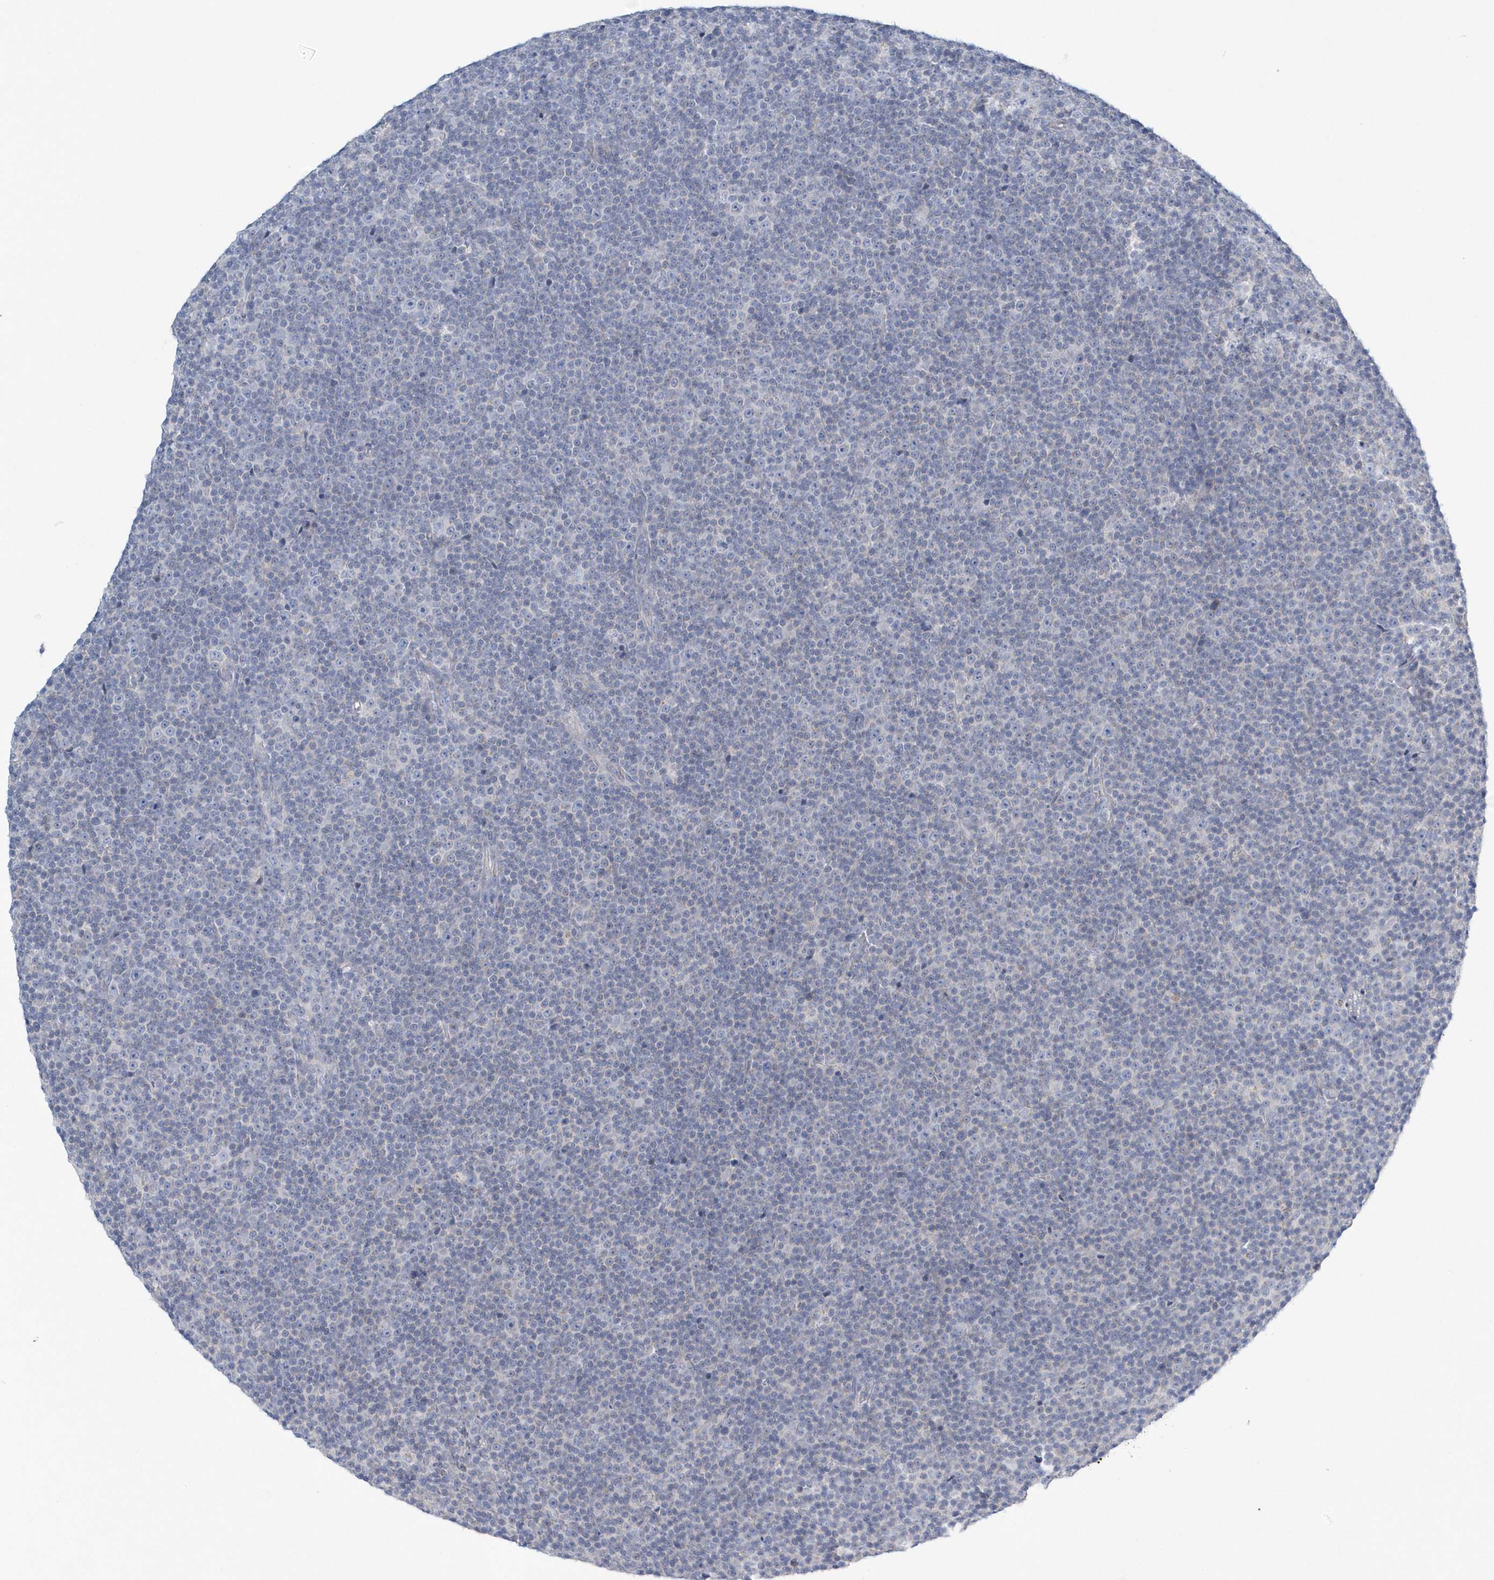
{"staining": {"intensity": "negative", "quantity": "none", "location": "none"}, "tissue": "lymphoma", "cell_type": "Tumor cells", "image_type": "cancer", "snomed": [{"axis": "morphology", "description": "Malignant lymphoma, non-Hodgkin's type, Low grade"}, {"axis": "topography", "description": "Lymph node"}], "caption": "Immunohistochemical staining of malignant lymphoma, non-Hodgkin's type (low-grade) exhibits no significant positivity in tumor cells.", "gene": "SPATA18", "patient": {"sex": "female", "age": 67}}